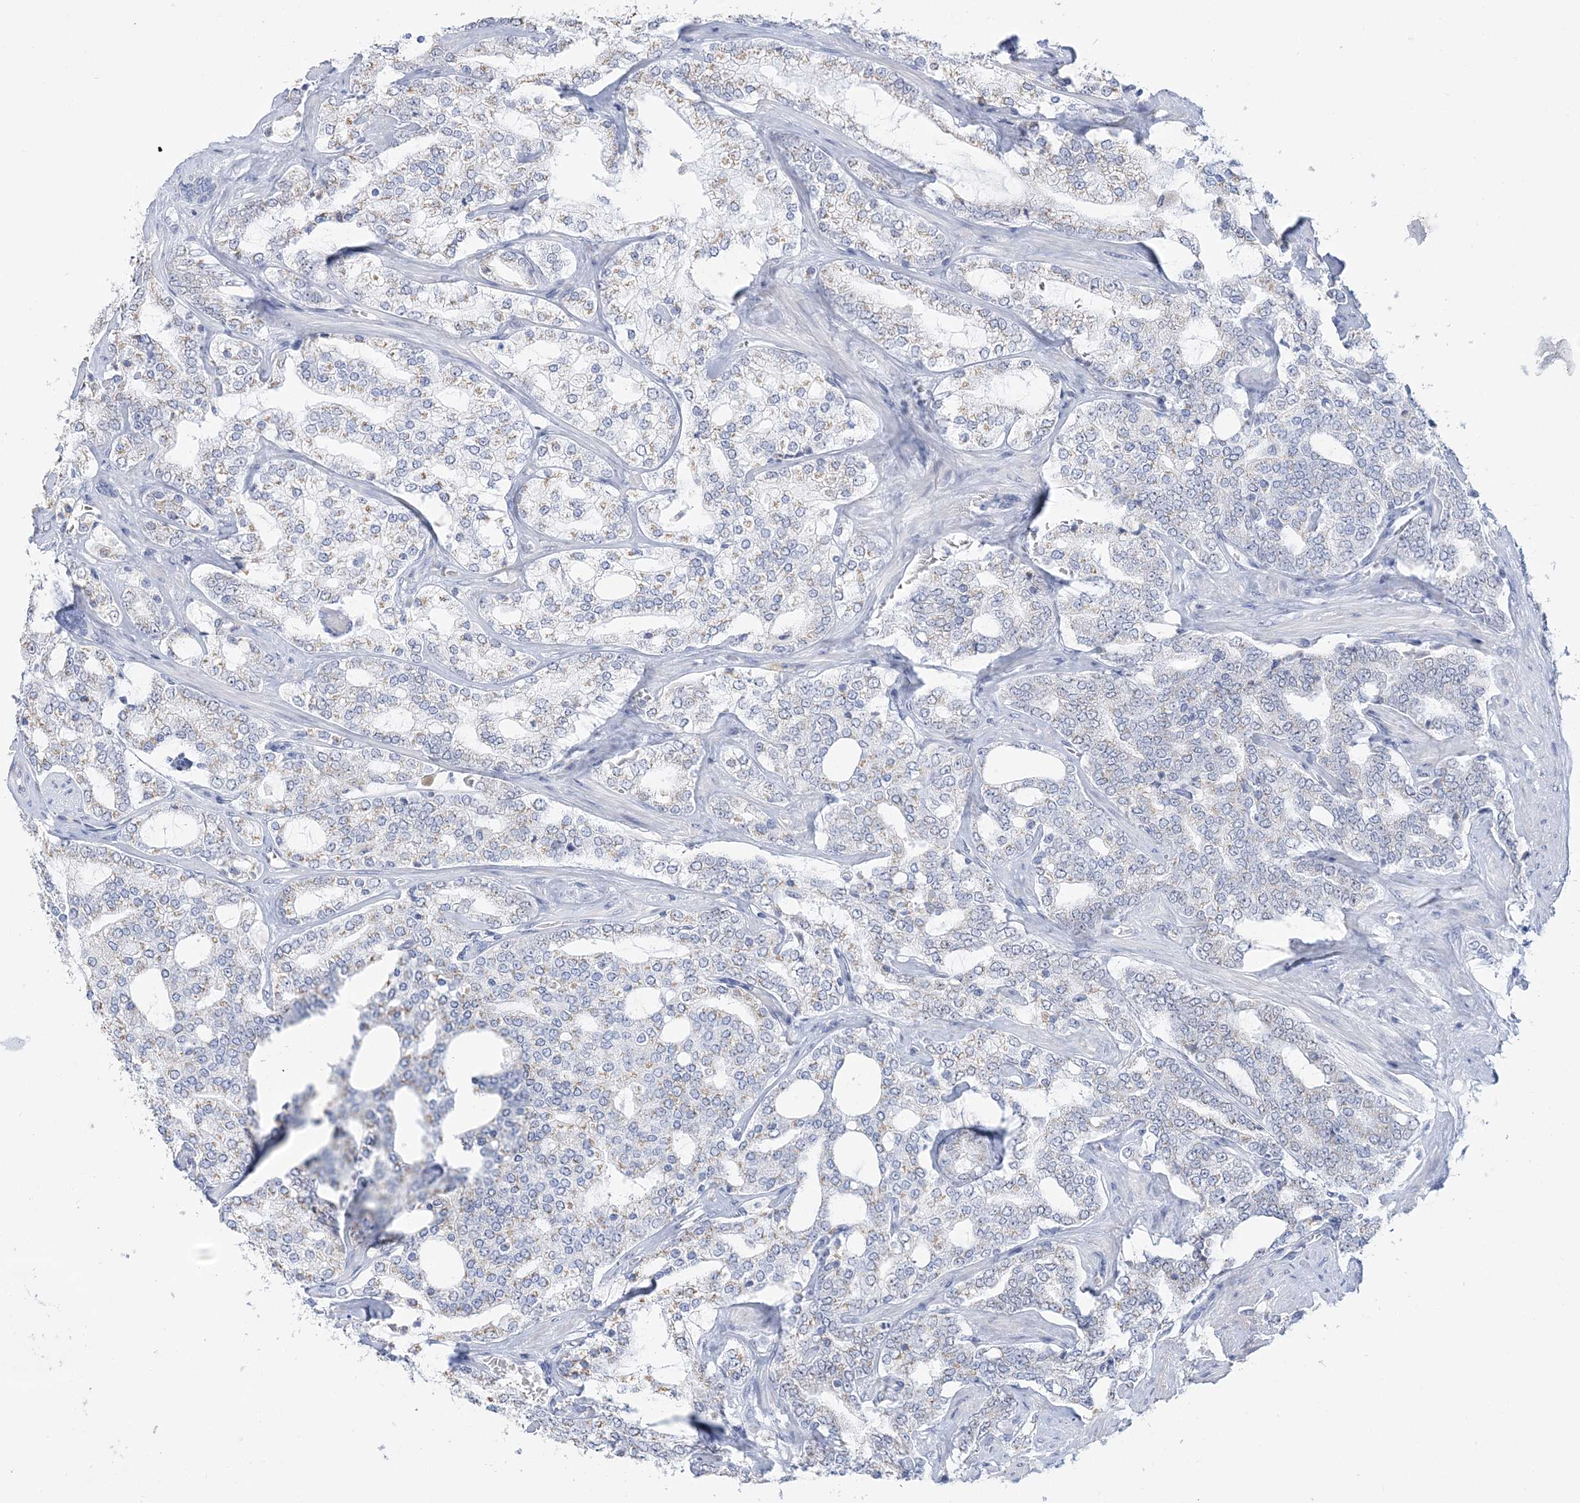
{"staining": {"intensity": "weak", "quantity": "<25%", "location": "cytoplasmic/membranous"}, "tissue": "prostate cancer", "cell_type": "Tumor cells", "image_type": "cancer", "snomed": [{"axis": "morphology", "description": "Adenocarcinoma, High grade"}, {"axis": "topography", "description": "Prostate"}], "caption": "A photomicrograph of prostate cancer stained for a protein exhibits no brown staining in tumor cells.", "gene": "DDX21", "patient": {"sex": "male", "age": 64}}